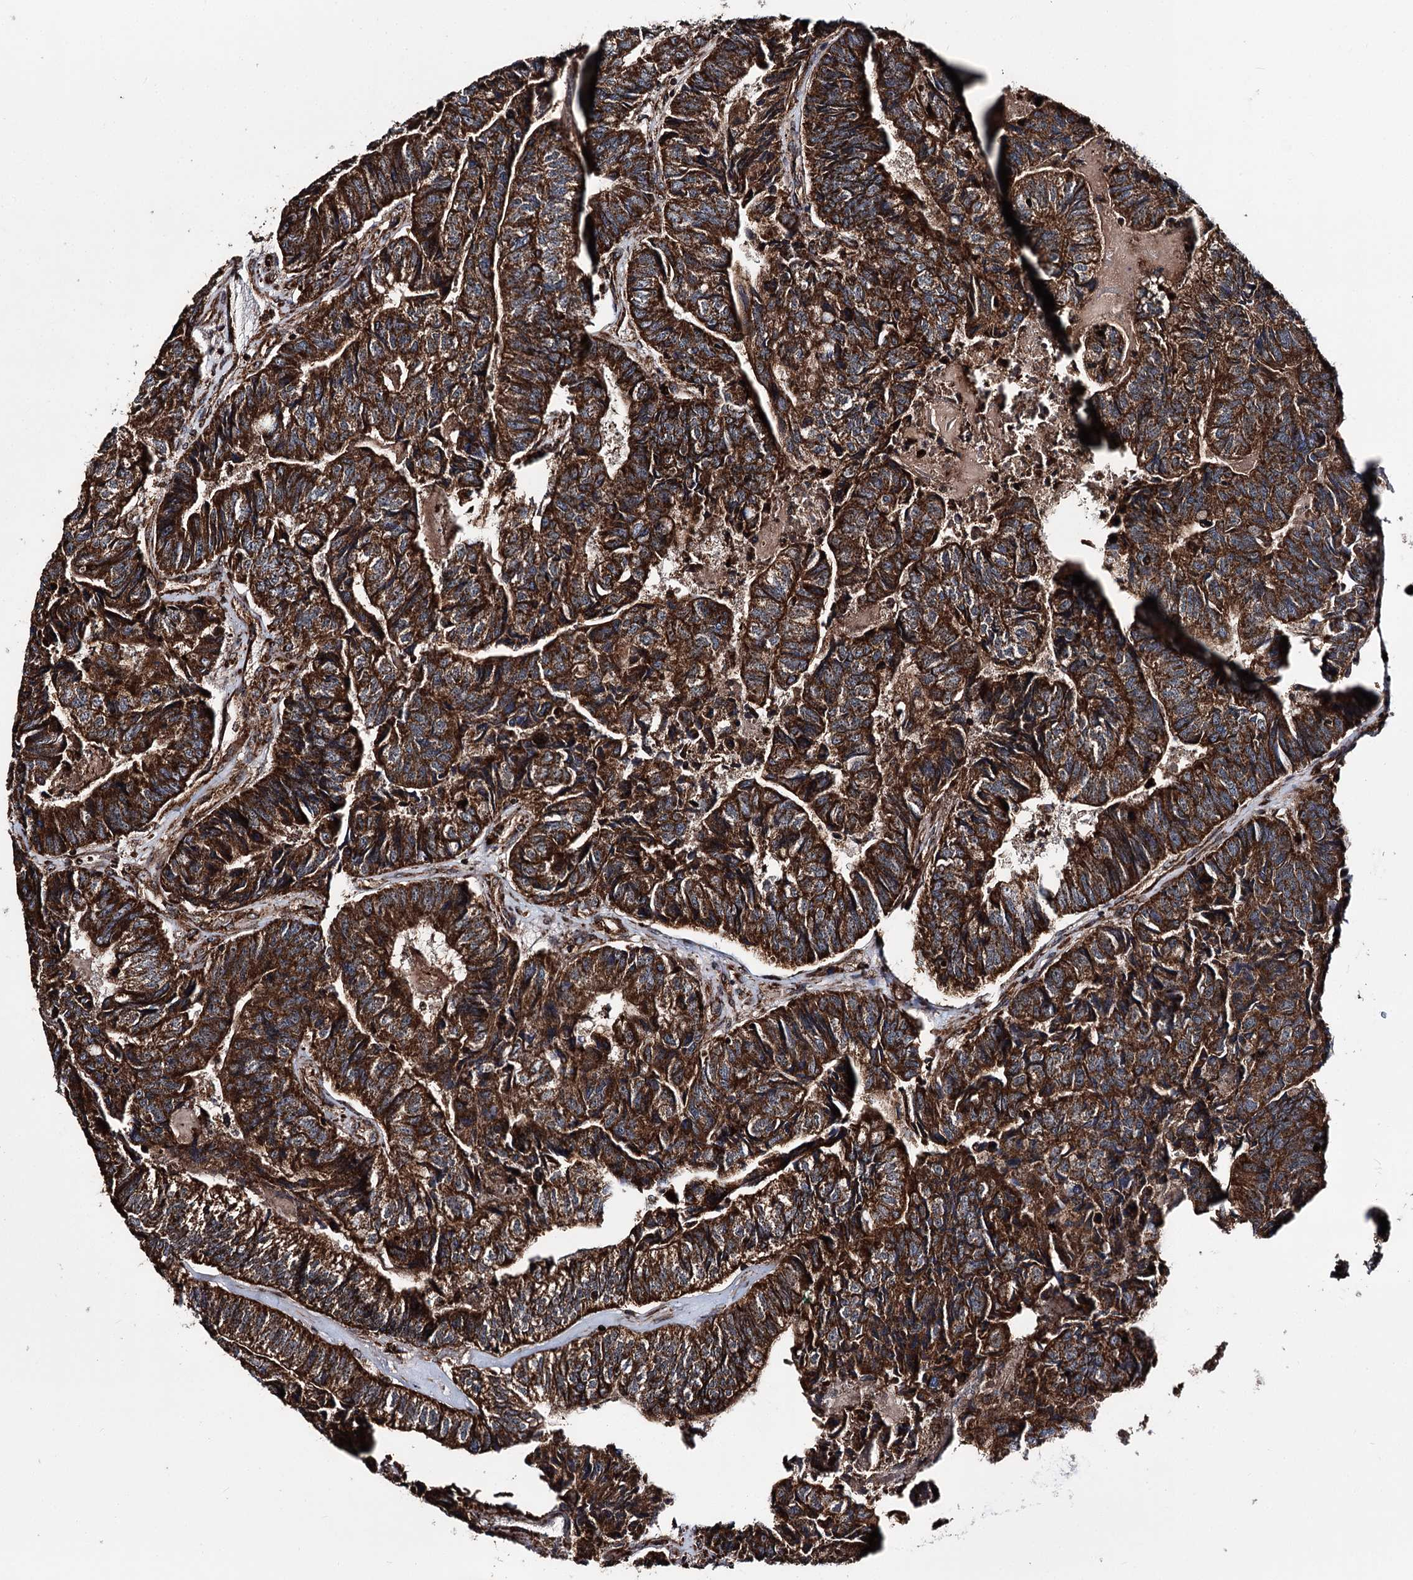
{"staining": {"intensity": "strong", "quantity": ">75%", "location": "cytoplasmic/membranous"}, "tissue": "colorectal cancer", "cell_type": "Tumor cells", "image_type": "cancer", "snomed": [{"axis": "morphology", "description": "Adenocarcinoma, NOS"}, {"axis": "topography", "description": "Colon"}], "caption": "Immunohistochemistry (IHC) micrograph of human colorectal cancer stained for a protein (brown), which exhibits high levels of strong cytoplasmic/membranous expression in approximately >75% of tumor cells.", "gene": "FGFR1OP2", "patient": {"sex": "female", "age": 67}}